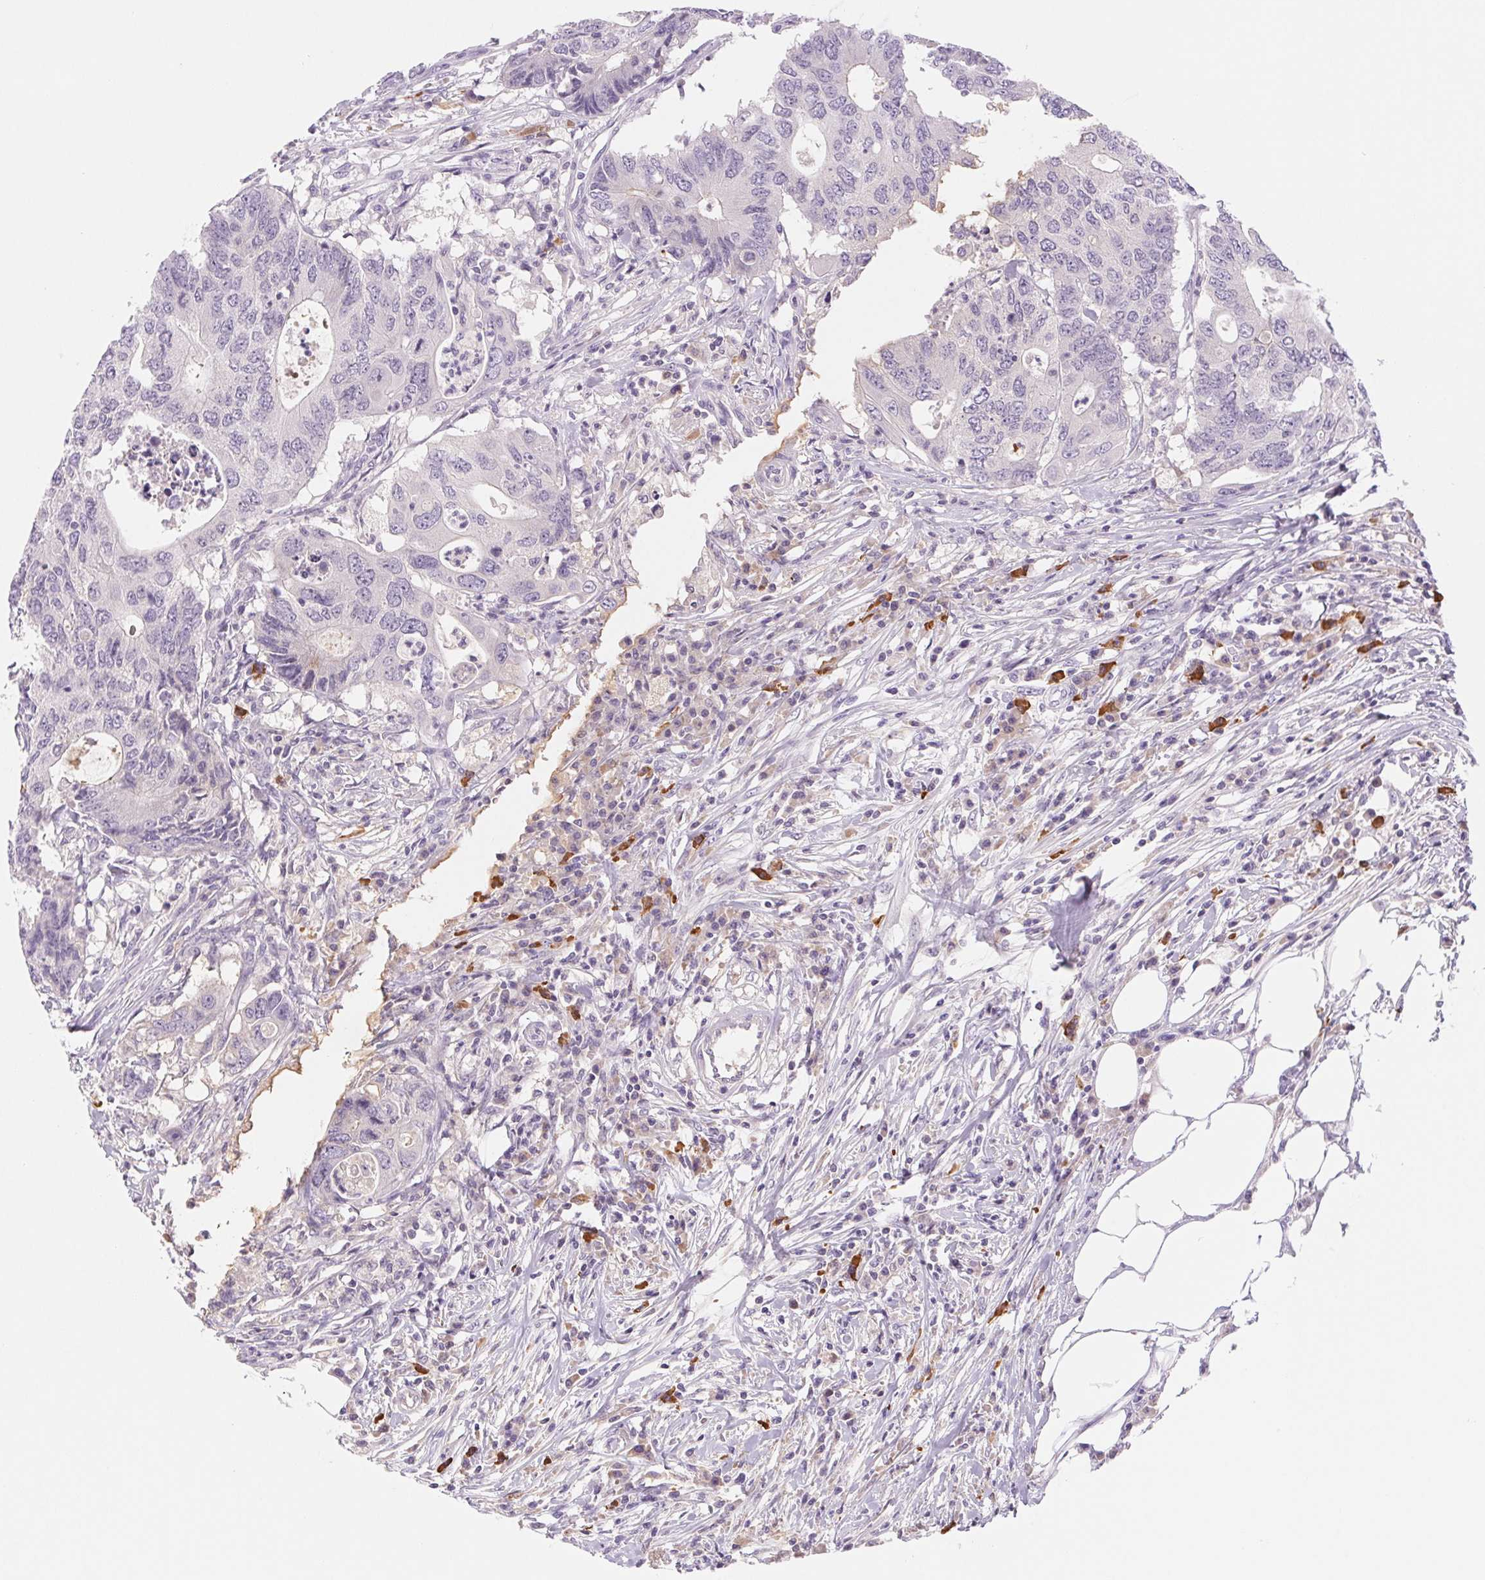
{"staining": {"intensity": "negative", "quantity": "none", "location": "none"}, "tissue": "colorectal cancer", "cell_type": "Tumor cells", "image_type": "cancer", "snomed": [{"axis": "morphology", "description": "Adenocarcinoma, NOS"}, {"axis": "topography", "description": "Colon"}], "caption": "IHC micrograph of colorectal cancer stained for a protein (brown), which demonstrates no expression in tumor cells.", "gene": "IFIT1B", "patient": {"sex": "male", "age": 71}}